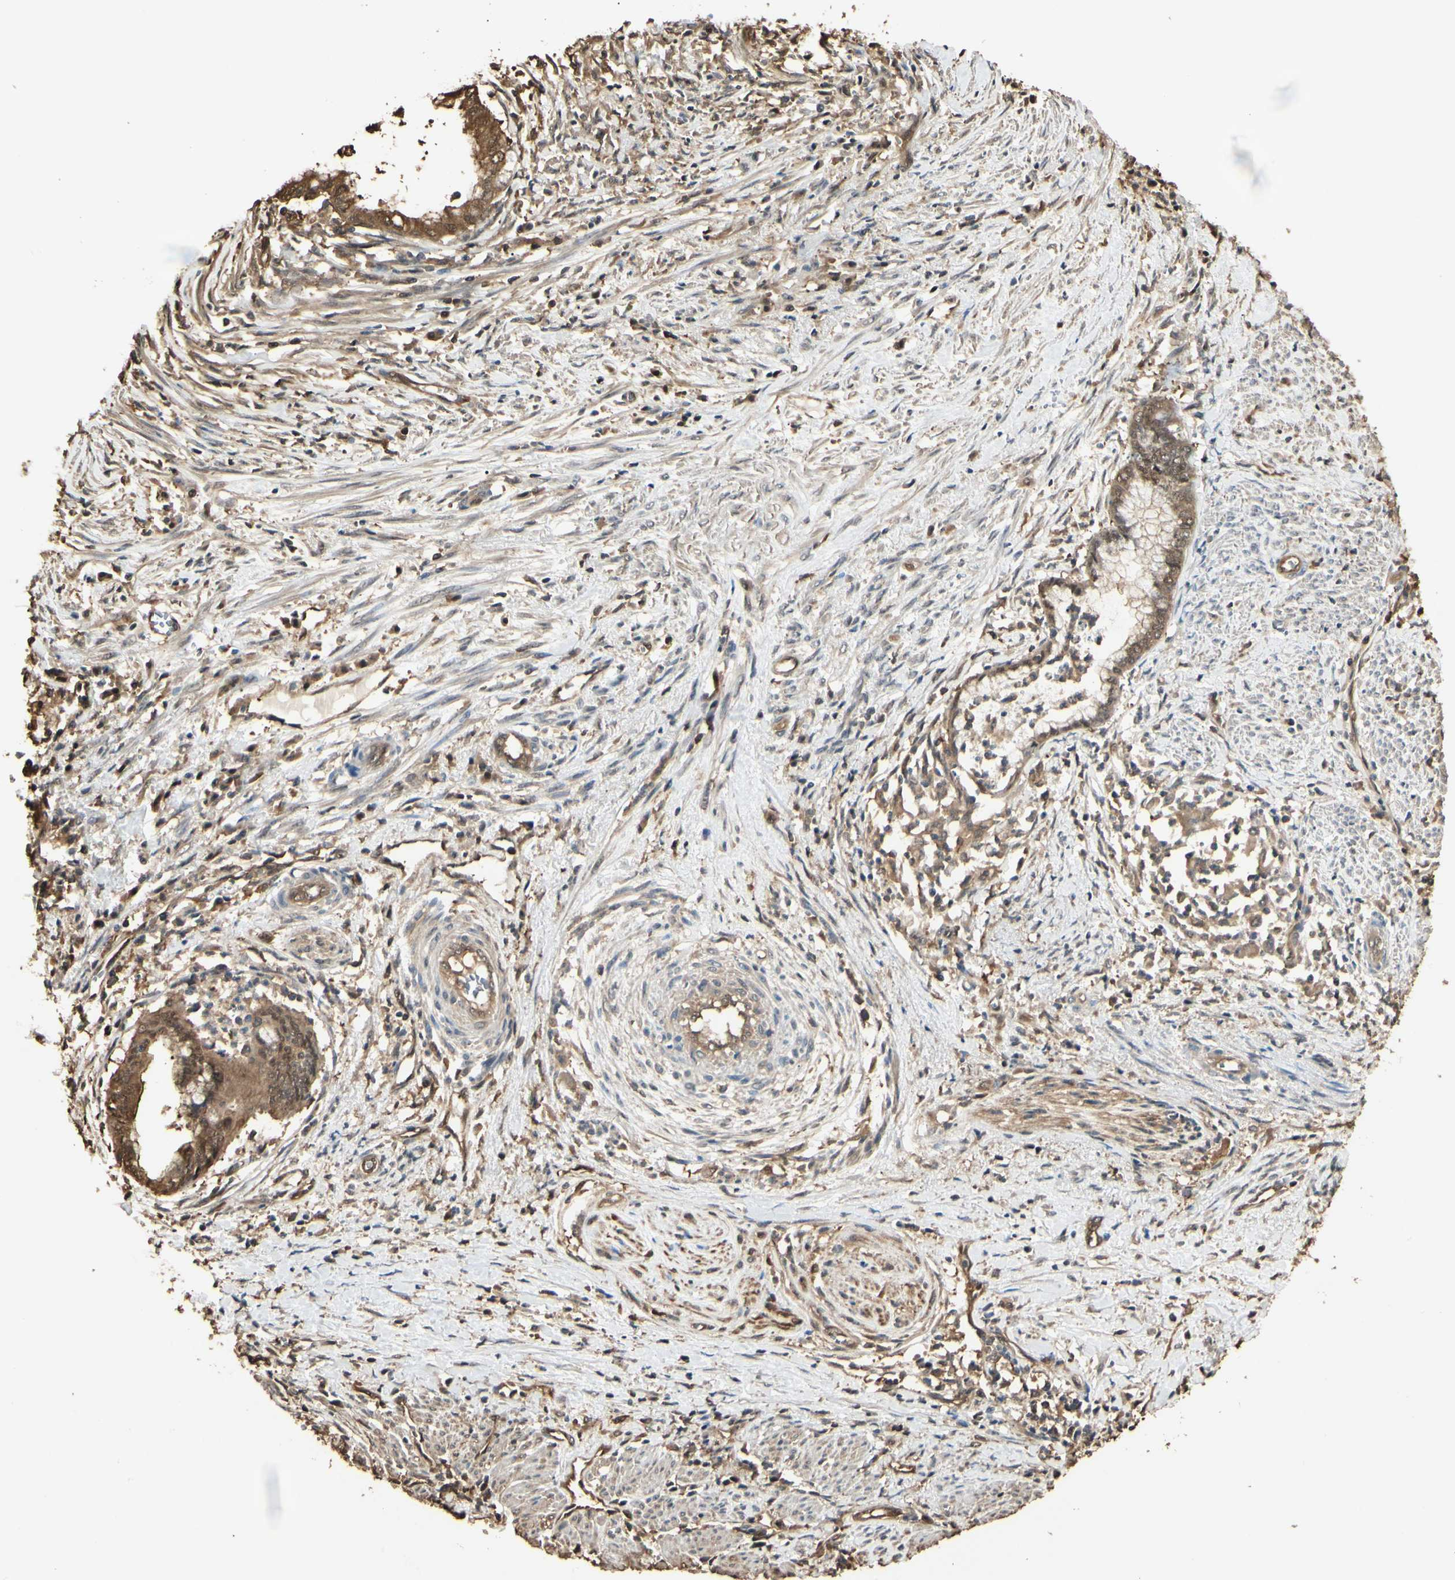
{"staining": {"intensity": "moderate", "quantity": ">75%", "location": "cytoplasmic/membranous,nuclear"}, "tissue": "endometrial cancer", "cell_type": "Tumor cells", "image_type": "cancer", "snomed": [{"axis": "morphology", "description": "Necrosis, NOS"}, {"axis": "morphology", "description": "Adenocarcinoma, NOS"}, {"axis": "topography", "description": "Endometrium"}], "caption": "Immunohistochemistry of human endometrial cancer displays medium levels of moderate cytoplasmic/membranous and nuclear staining in approximately >75% of tumor cells.", "gene": "YWHAE", "patient": {"sex": "female", "age": 79}}